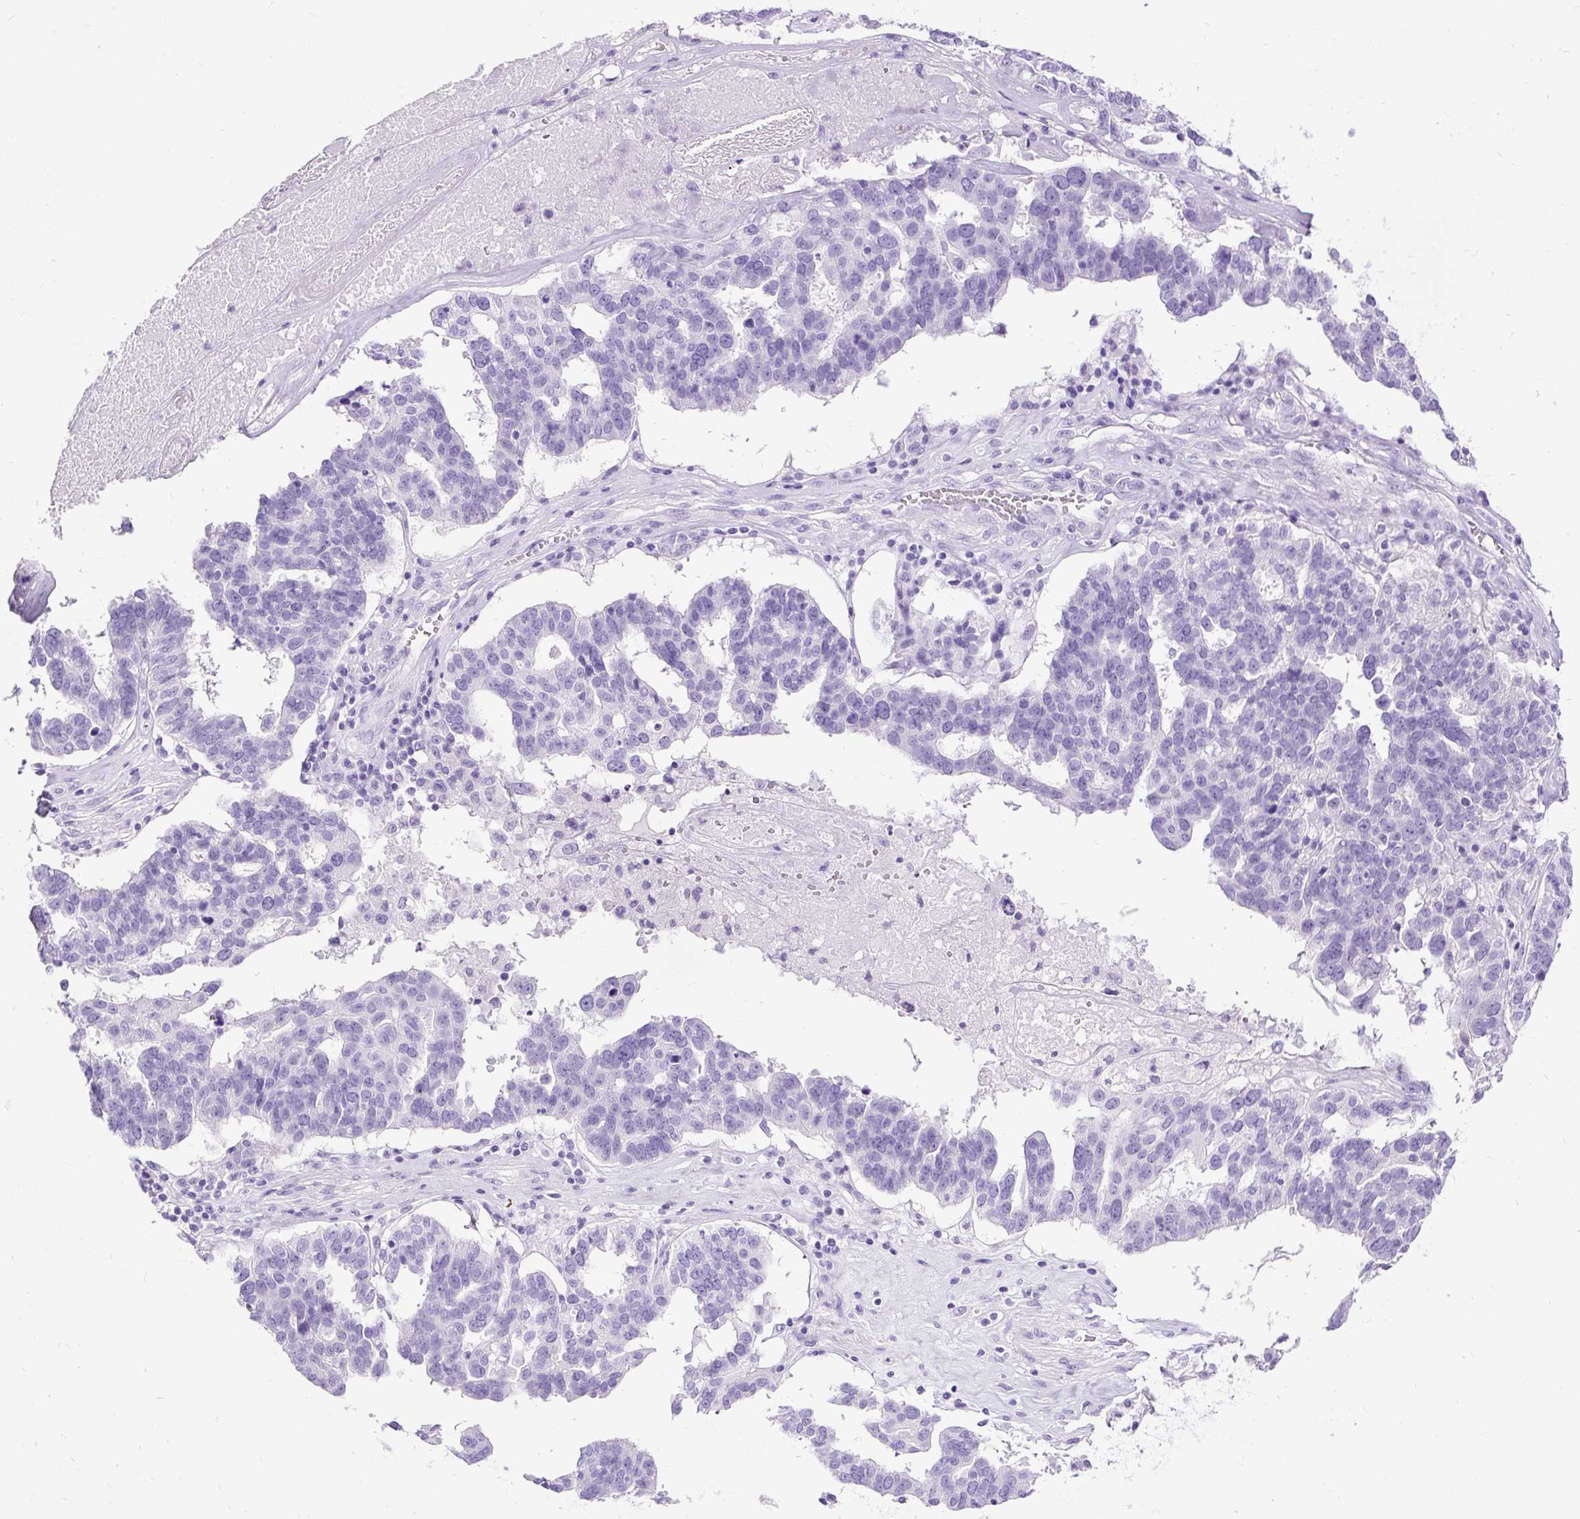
{"staining": {"intensity": "negative", "quantity": "none", "location": "none"}, "tissue": "ovarian cancer", "cell_type": "Tumor cells", "image_type": "cancer", "snomed": [{"axis": "morphology", "description": "Cystadenocarcinoma, serous, NOS"}, {"axis": "topography", "description": "Ovary"}], "caption": "DAB (3,3'-diaminobenzidine) immunohistochemical staining of human ovarian serous cystadenocarcinoma reveals no significant expression in tumor cells.", "gene": "HEY1", "patient": {"sex": "female", "age": 59}}